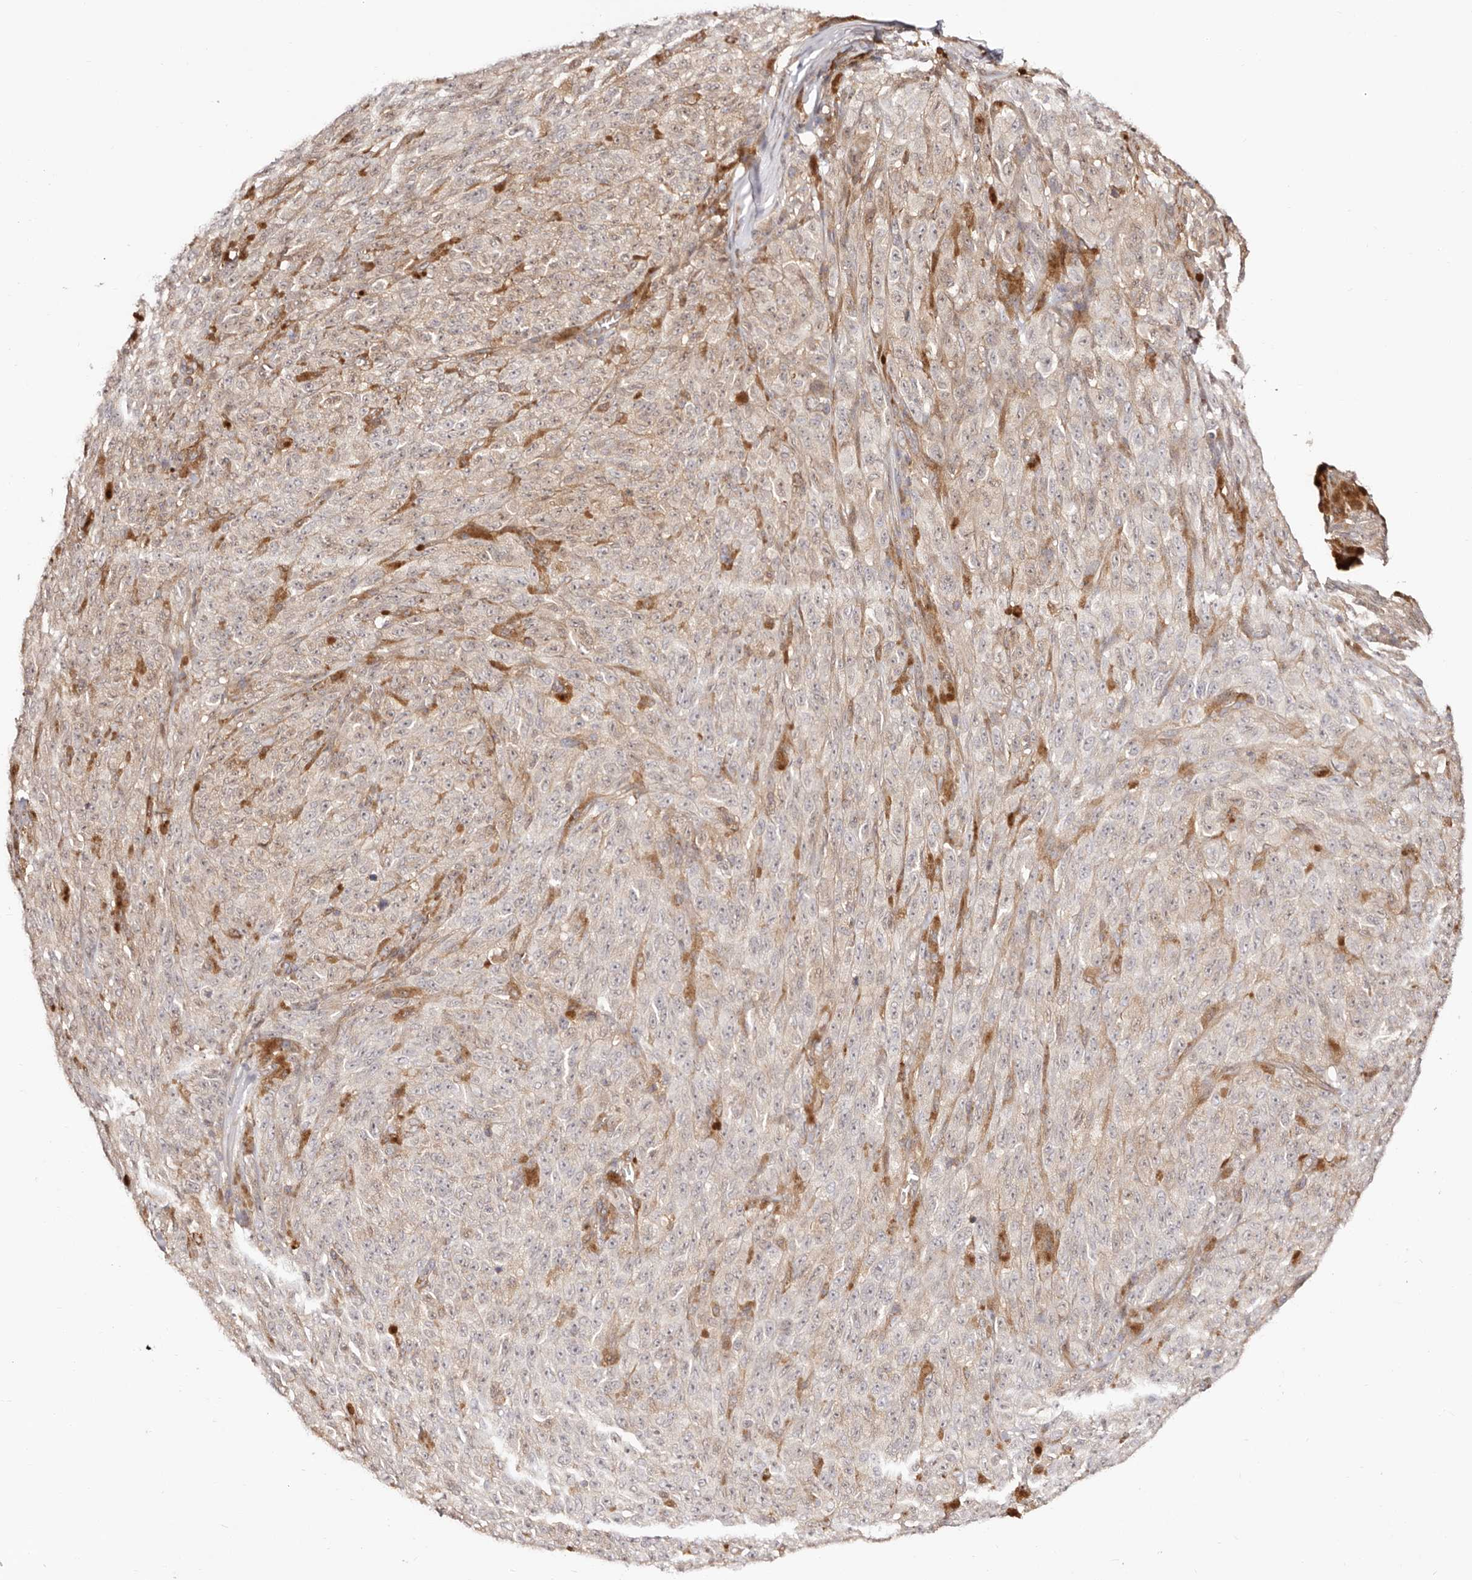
{"staining": {"intensity": "weak", "quantity": "<25%", "location": "cytoplasmic/membranous"}, "tissue": "melanoma", "cell_type": "Tumor cells", "image_type": "cancer", "snomed": [{"axis": "morphology", "description": "Malignant melanoma, NOS"}, {"axis": "topography", "description": "Skin"}], "caption": "This micrograph is of melanoma stained with IHC to label a protein in brown with the nuclei are counter-stained blue. There is no positivity in tumor cells.", "gene": "MAPK1", "patient": {"sex": "female", "age": 82}}